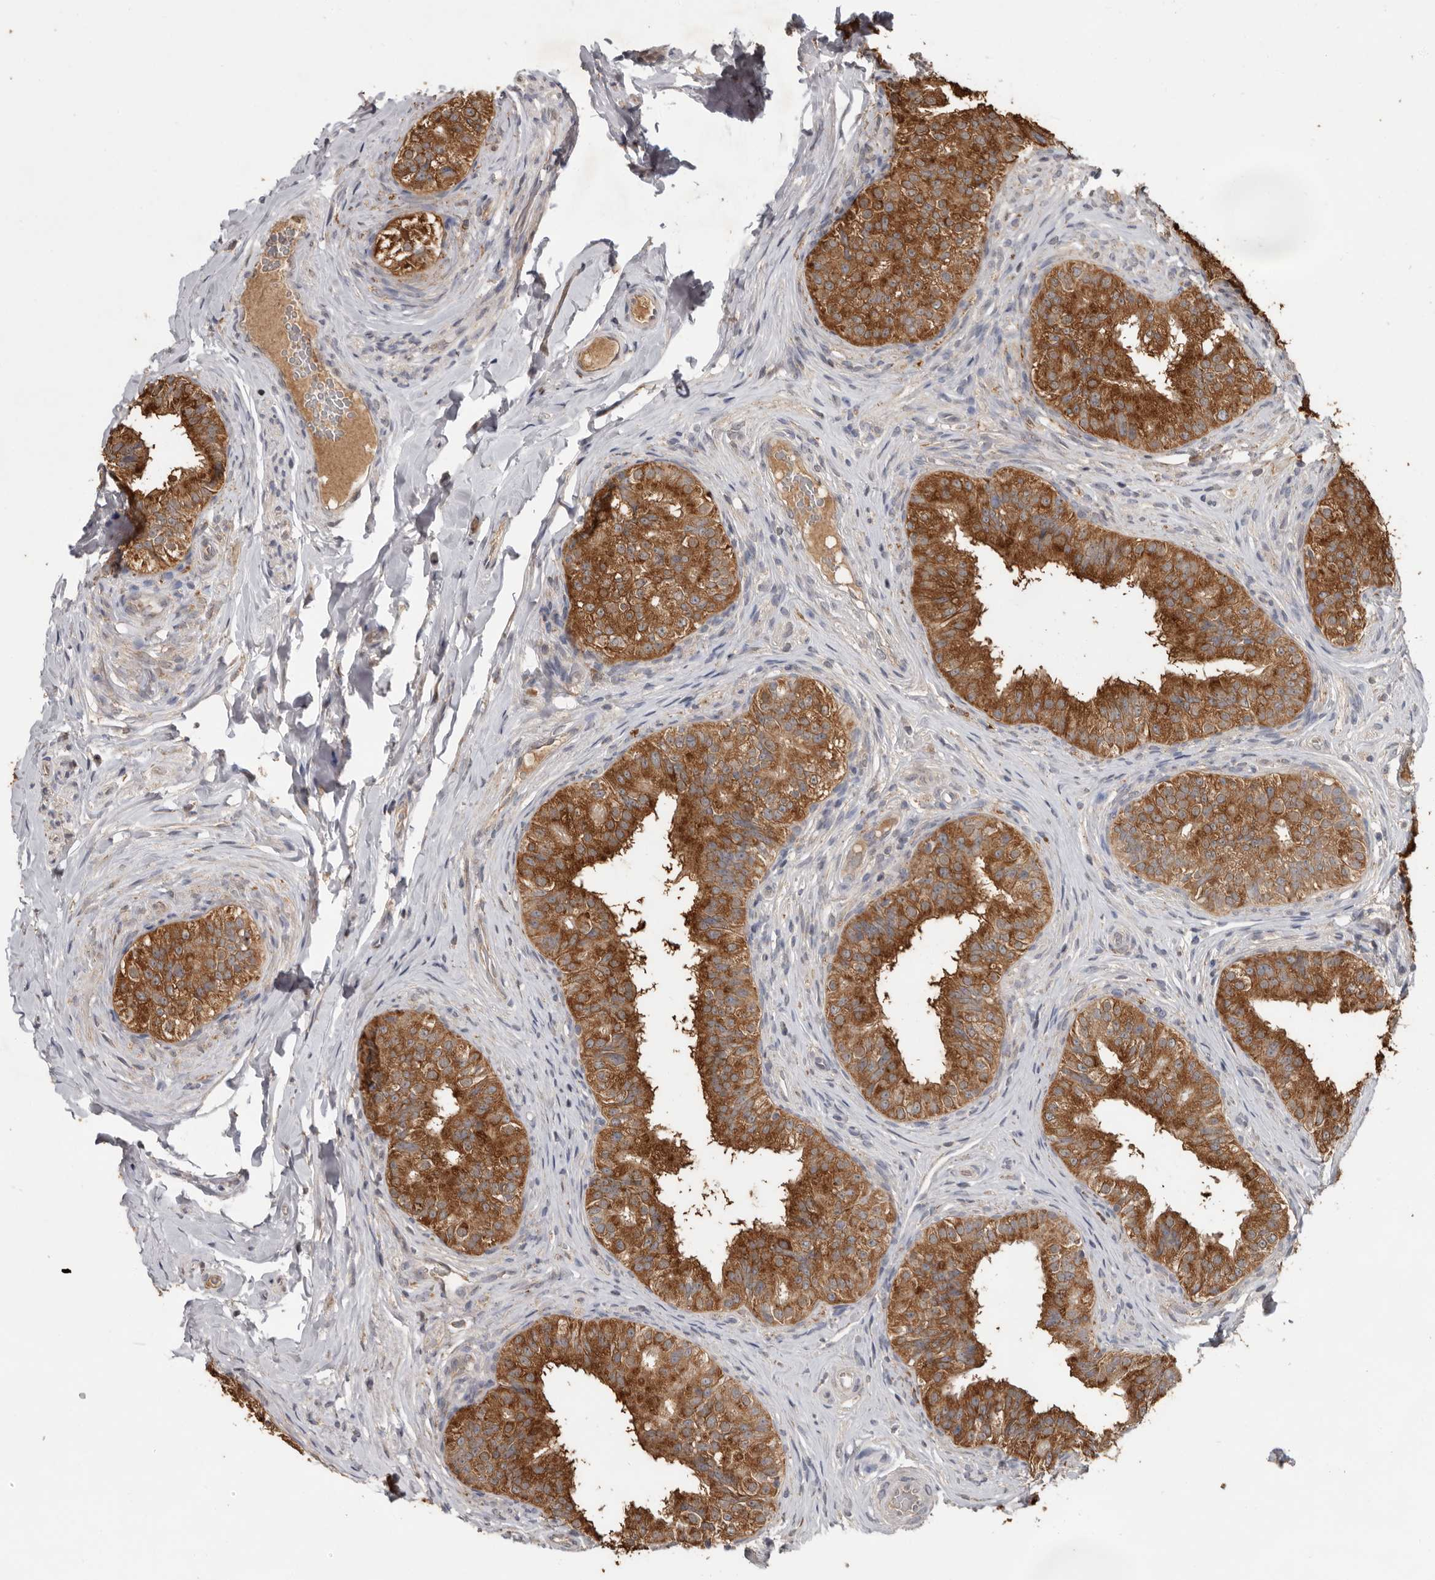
{"staining": {"intensity": "moderate", "quantity": "25%-75%", "location": "cytoplasmic/membranous"}, "tissue": "epididymis", "cell_type": "Glandular cells", "image_type": "normal", "snomed": [{"axis": "morphology", "description": "Normal tissue, NOS"}, {"axis": "topography", "description": "Epididymis"}], "caption": "The micrograph exhibits staining of normal epididymis, revealing moderate cytoplasmic/membranous protein expression (brown color) within glandular cells. The staining was performed using DAB, with brown indicating positive protein expression. Nuclei are stained blue with hematoxylin.", "gene": "MTF1", "patient": {"sex": "male", "age": 49}}